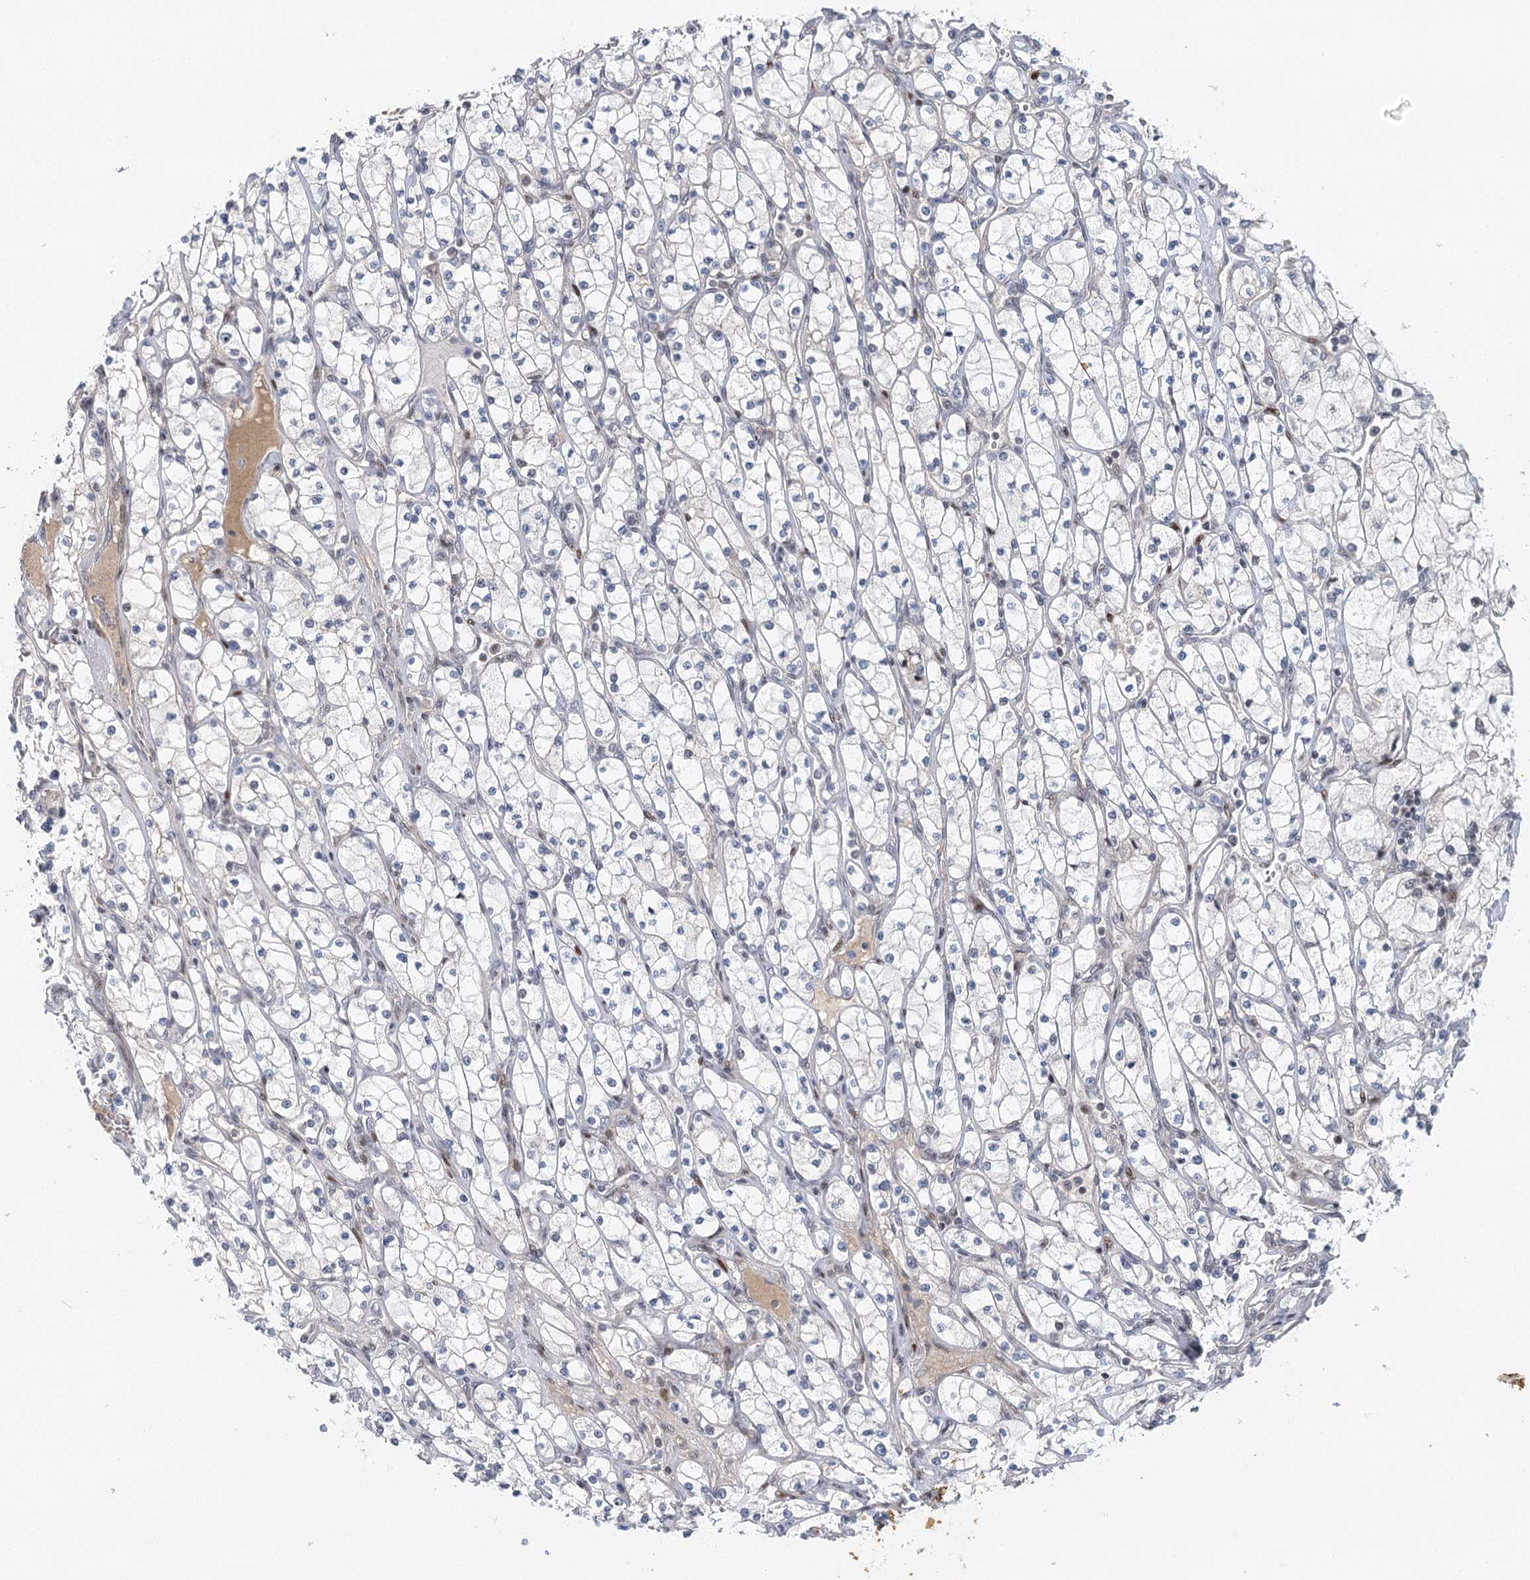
{"staining": {"intensity": "negative", "quantity": "none", "location": "none"}, "tissue": "renal cancer", "cell_type": "Tumor cells", "image_type": "cancer", "snomed": [{"axis": "morphology", "description": "Adenocarcinoma, NOS"}, {"axis": "topography", "description": "Kidney"}], "caption": "IHC histopathology image of neoplastic tissue: renal adenocarcinoma stained with DAB shows no significant protein positivity in tumor cells.", "gene": "IL11RA", "patient": {"sex": "male", "age": 80}}